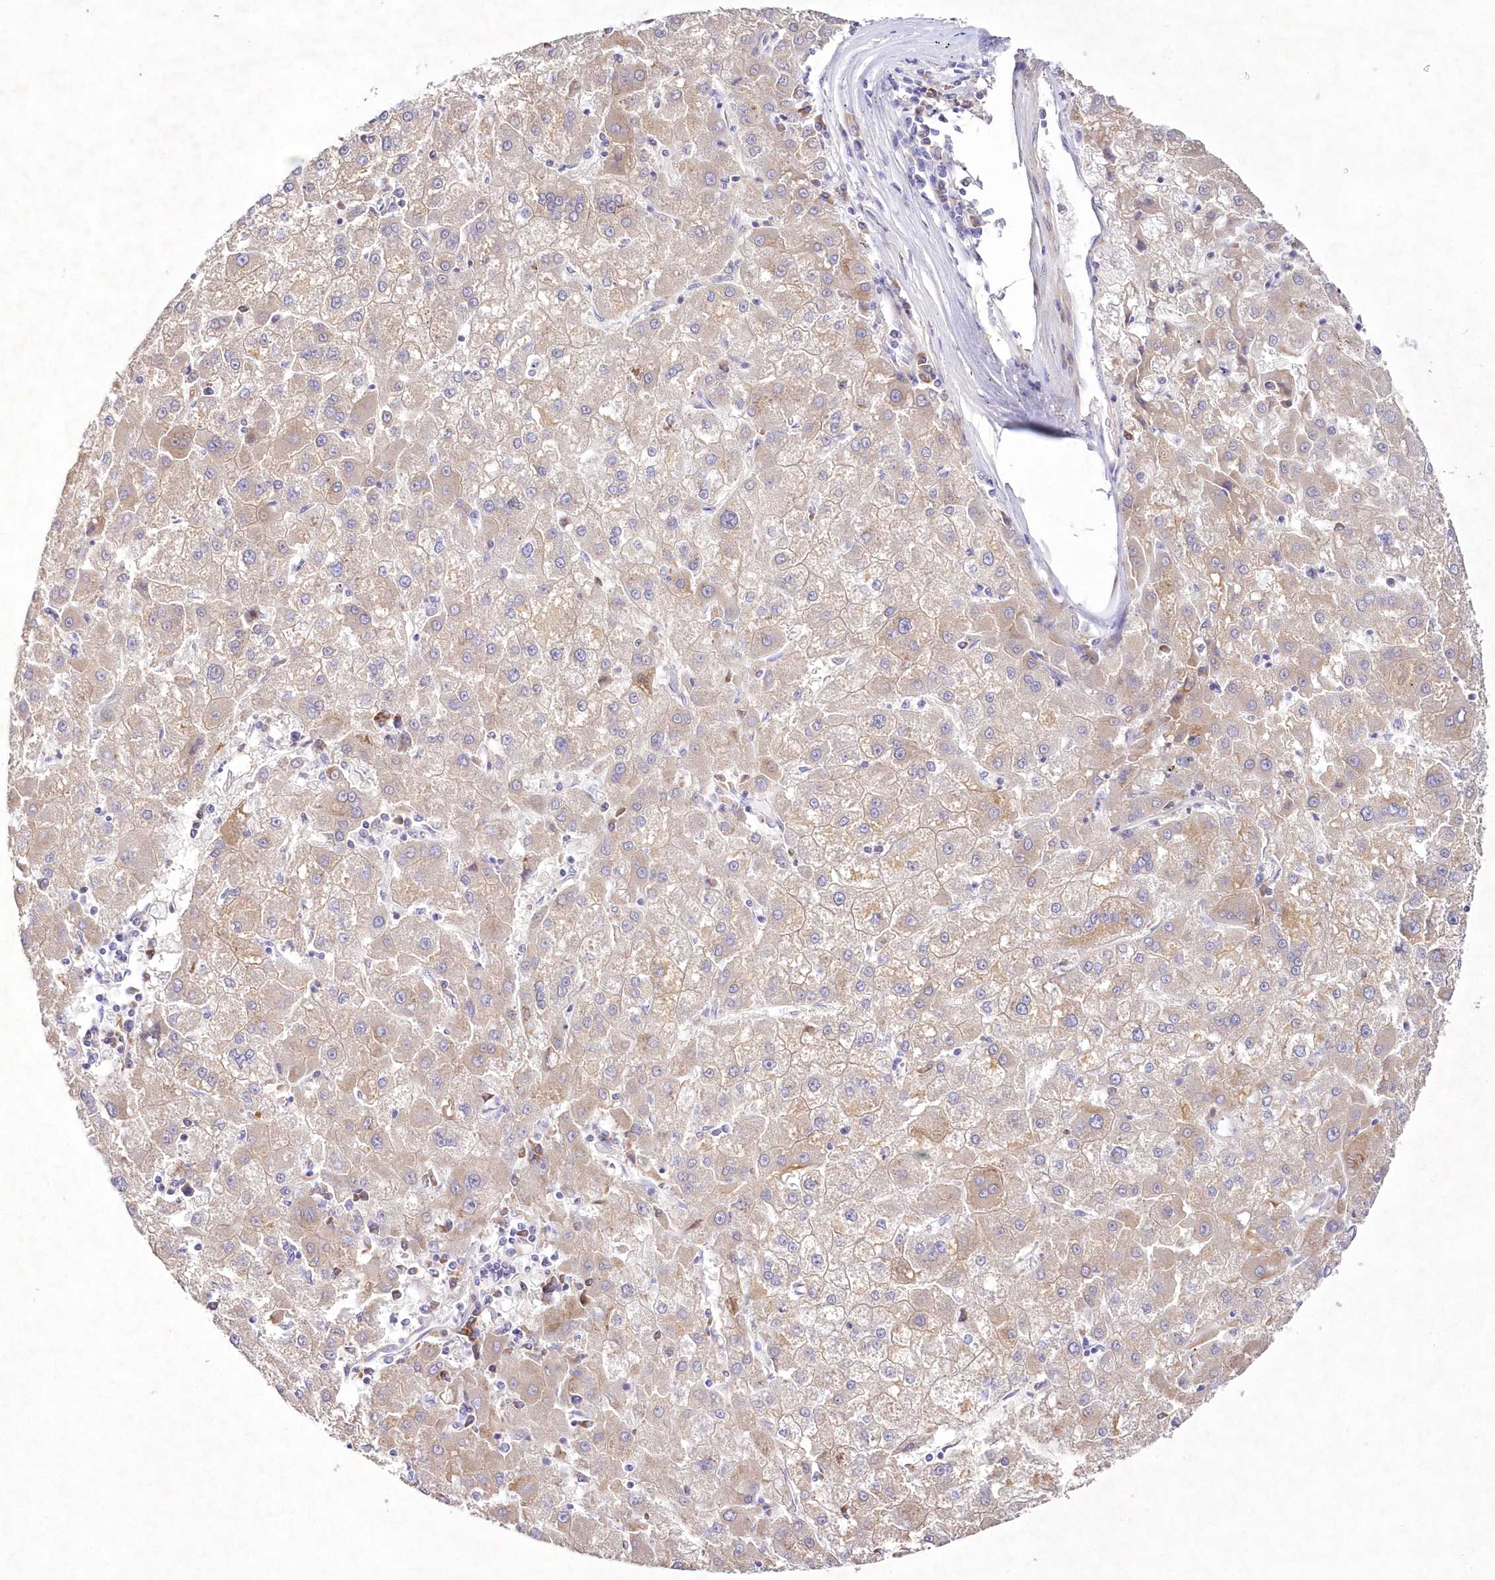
{"staining": {"intensity": "weak", "quantity": "25%-75%", "location": "cytoplasmic/membranous"}, "tissue": "liver cancer", "cell_type": "Tumor cells", "image_type": "cancer", "snomed": [{"axis": "morphology", "description": "Carcinoma, Hepatocellular, NOS"}, {"axis": "topography", "description": "Liver"}], "caption": "A high-resolution image shows immunohistochemistry (IHC) staining of liver hepatocellular carcinoma, which displays weak cytoplasmic/membranous positivity in approximately 25%-75% of tumor cells.", "gene": "ARFGEF3", "patient": {"sex": "male", "age": 72}}